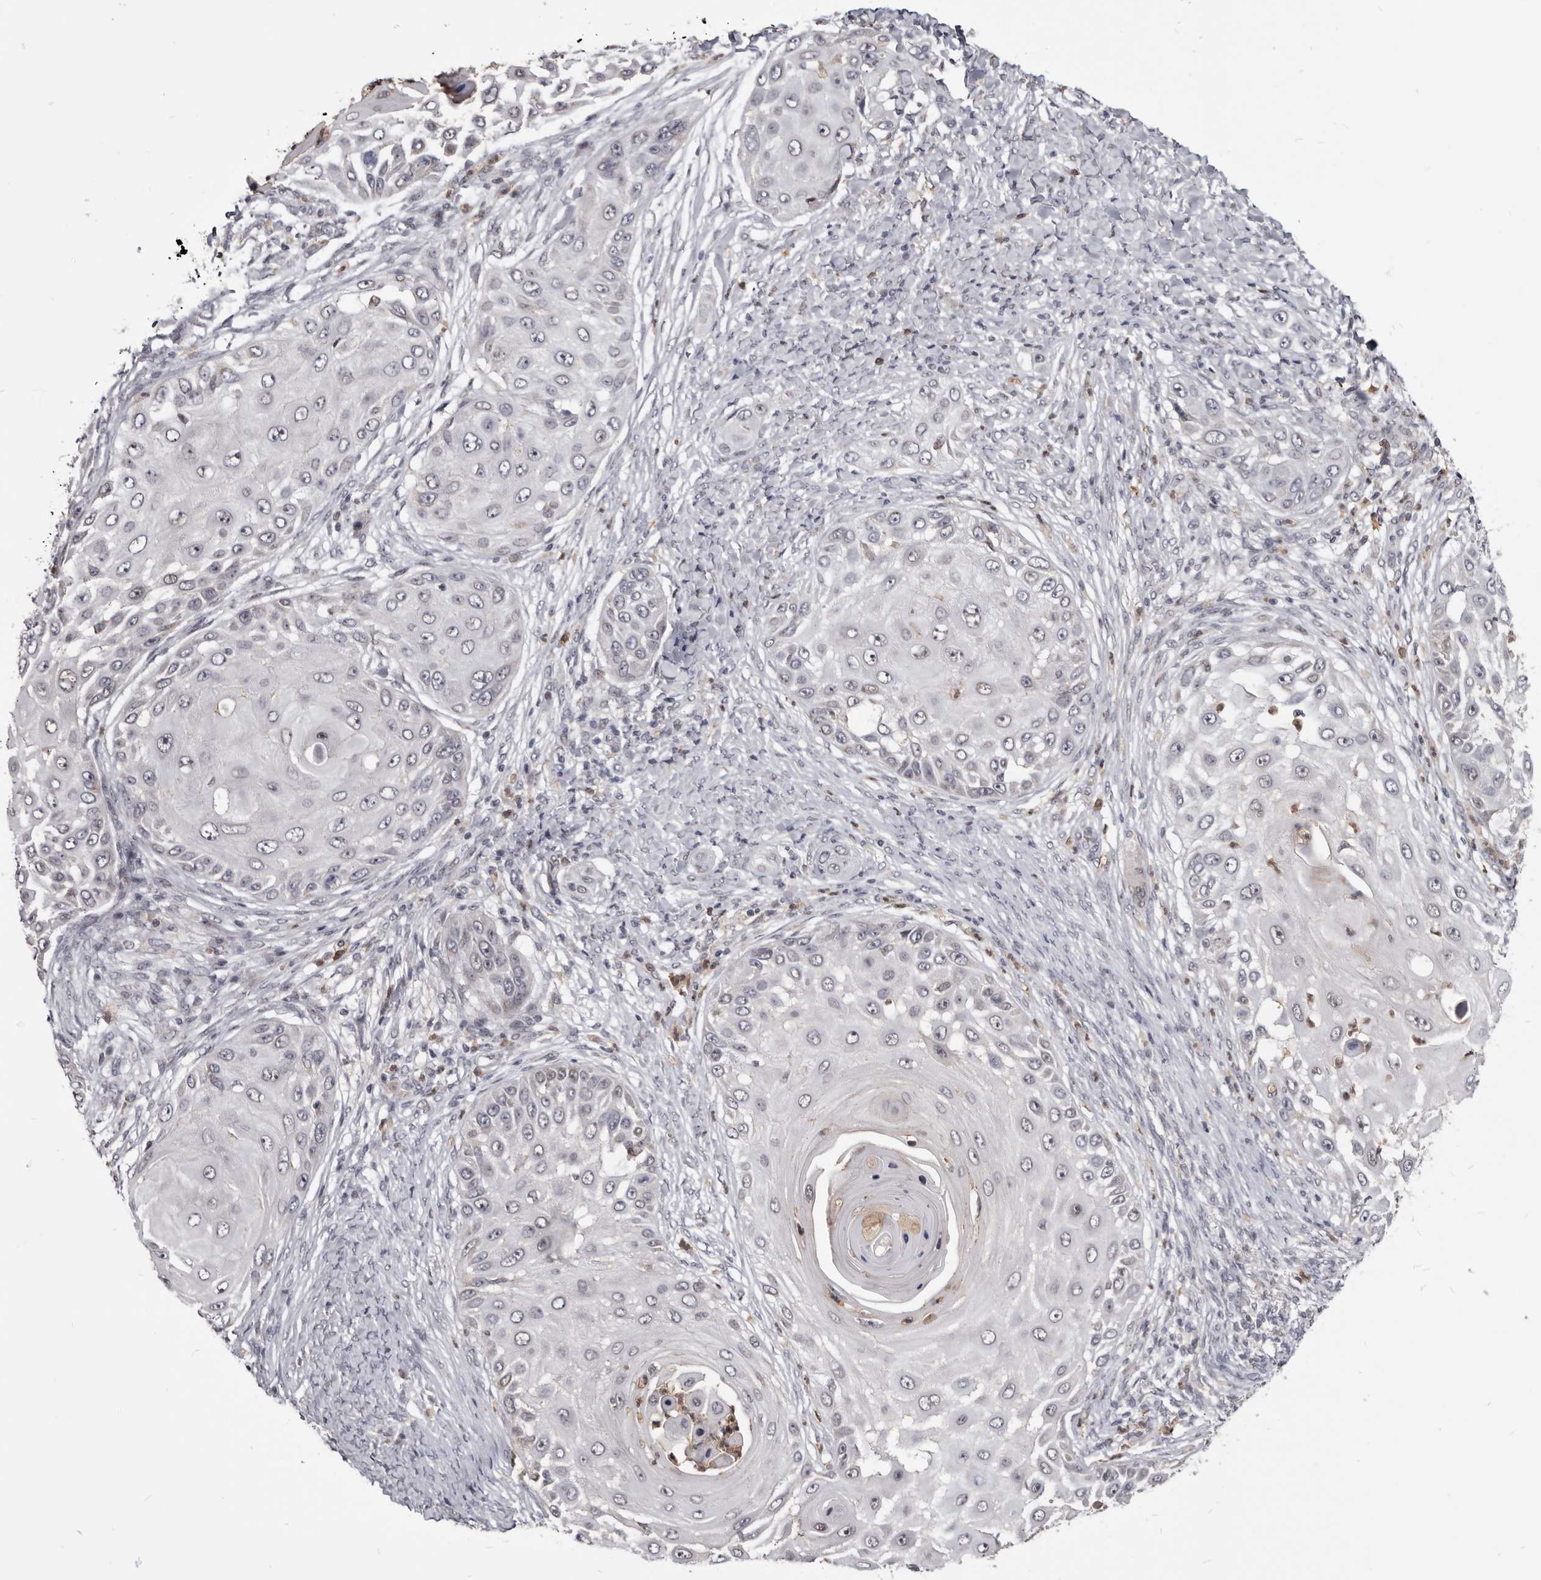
{"staining": {"intensity": "negative", "quantity": "none", "location": "none"}, "tissue": "skin cancer", "cell_type": "Tumor cells", "image_type": "cancer", "snomed": [{"axis": "morphology", "description": "Squamous cell carcinoma, NOS"}, {"axis": "topography", "description": "Skin"}], "caption": "Immunohistochemistry histopathology image of neoplastic tissue: human skin squamous cell carcinoma stained with DAB (3,3'-diaminobenzidine) exhibits no significant protein positivity in tumor cells.", "gene": "CGN", "patient": {"sex": "female", "age": 44}}